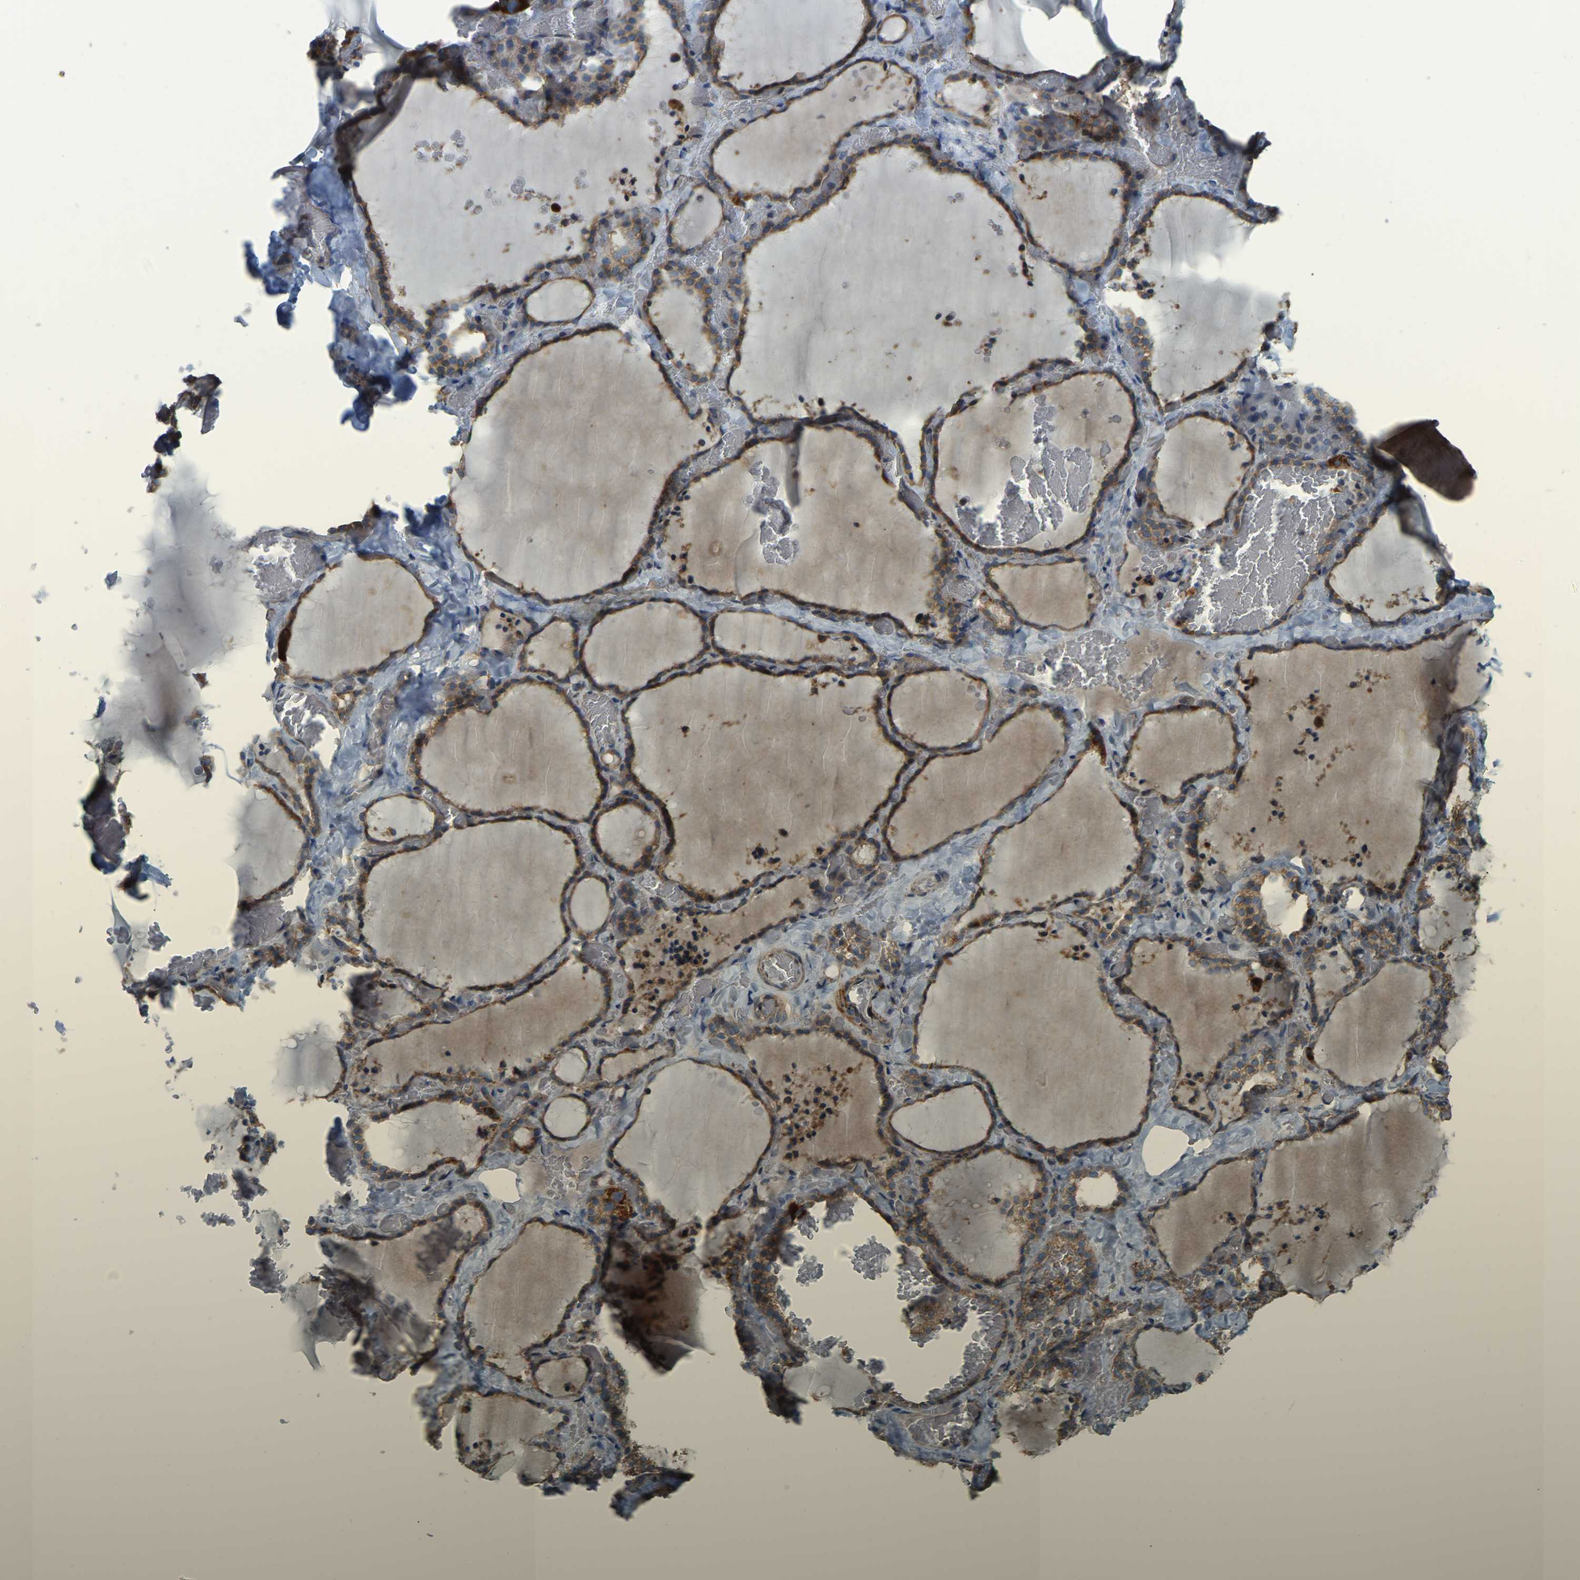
{"staining": {"intensity": "moderate", "quantity": ">75%", "location": "cytoplasmic/membranous"}, "tissue": "thyroid gland", "cell_type": "Glandular cells", "image_type": "normal", "snomed": [{"axis": "morphology", "description": "Normal tissue, NOS"}, {"axis": "topography", "description": "Thyroid gland"}], "caption": "Immunohistochemical staining of benign human thyroid gland reveals moderate cytoplasmic/membranous protein staining in approximately >75% of glandular cells.", "gene": "PSMD7", "patient": {"sex": "female", "age": 22}}